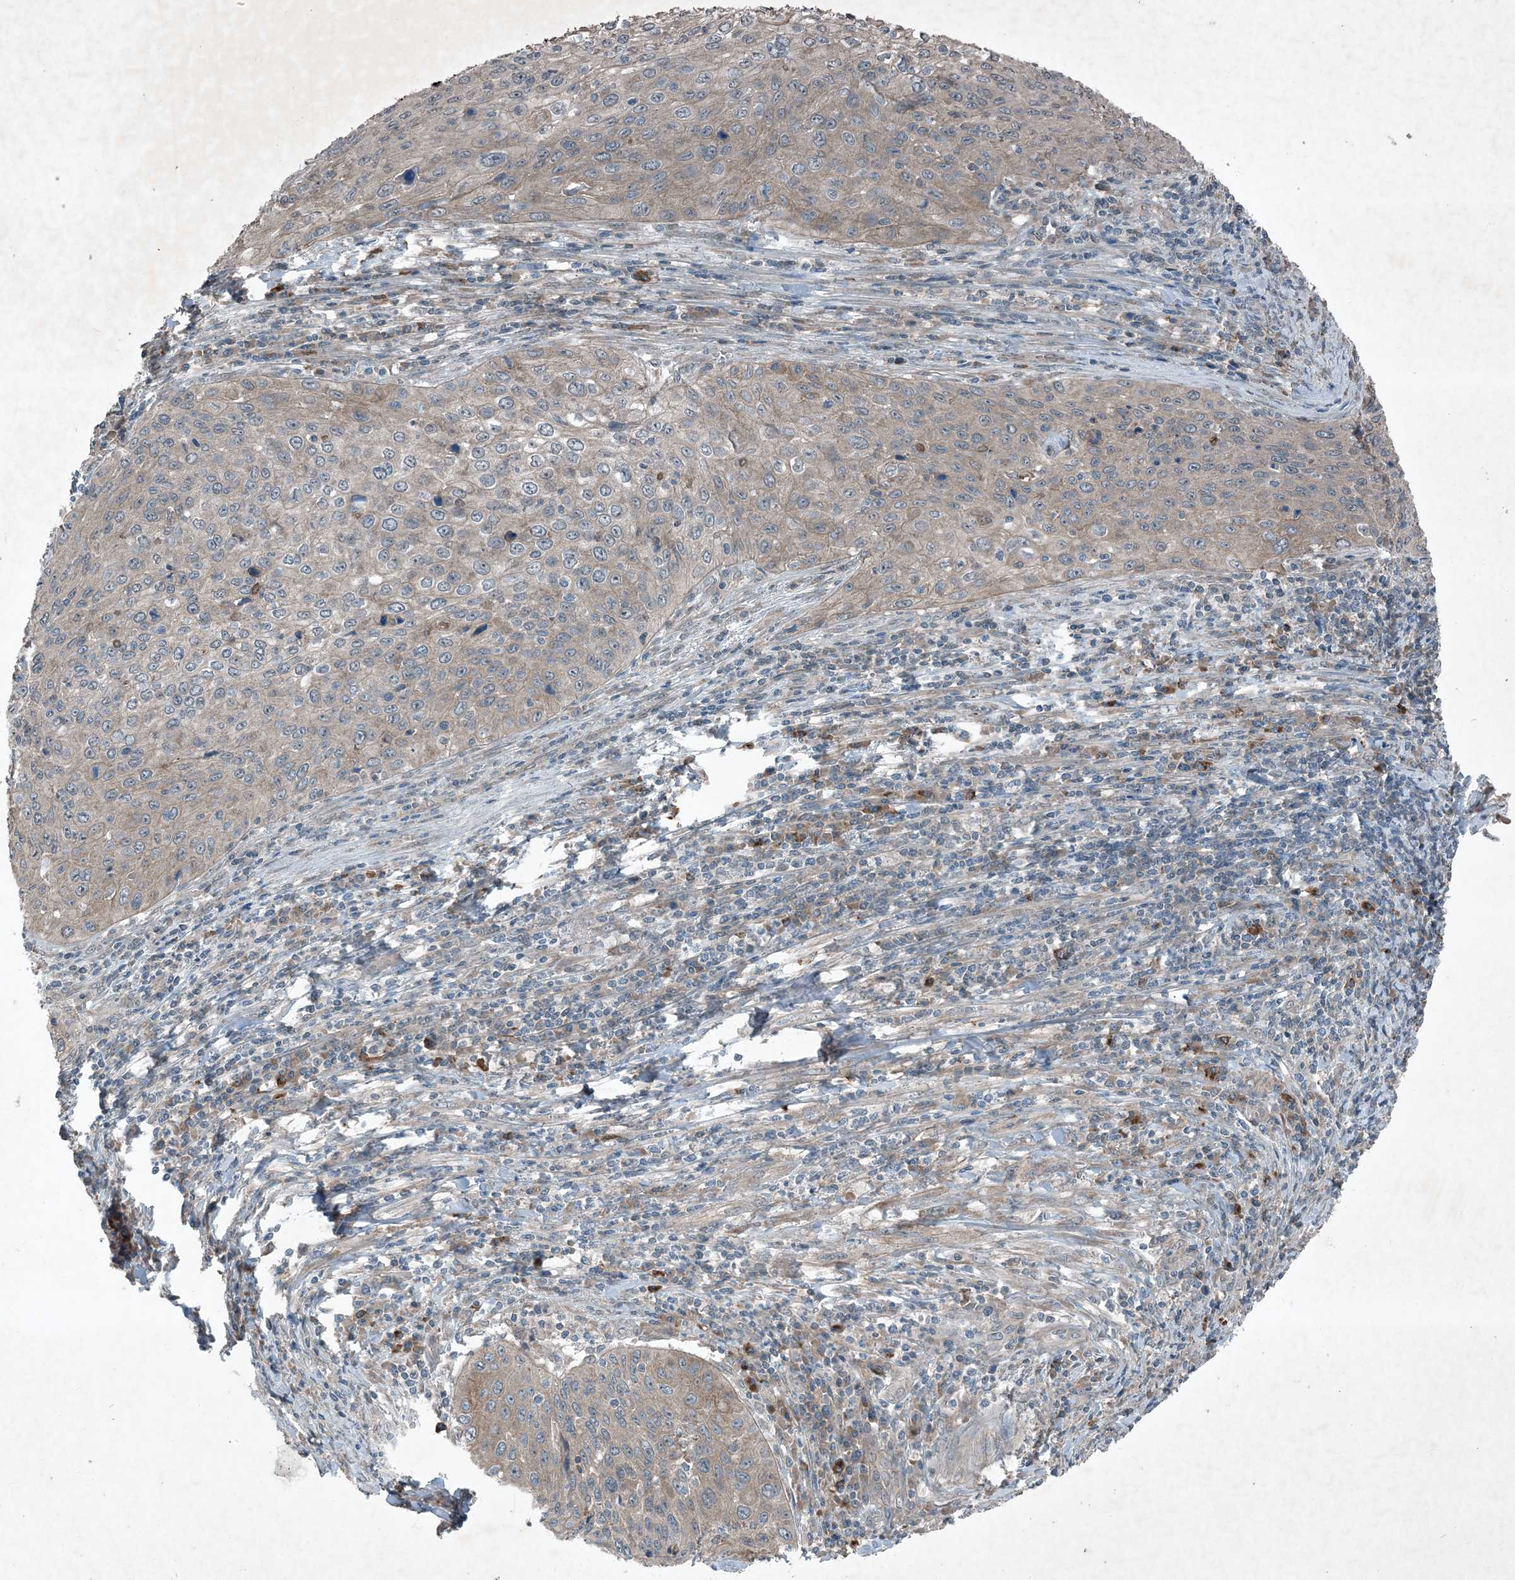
{"staining": {"intensity": "negative", "quantity": "none", "location": "none"}, "tissue": "cervical cancer", "cell_type": "Tumor cells", "image_type": "cancer", "snomed": [{"axis": "morphology", "description": "Squamous cell carcinoma, NOS"}, {"axis": "topography", "description": "Cervix"}], "caption": "The micrograph reveals no staining of tumor cells in cervical cancer (squamous cell carcinoma). (DAB immunohistochemistry visualized using brightfield microscopy, high magnification).", "gene": "MDN1", "patient": {"sex": "female", "age": 32}}